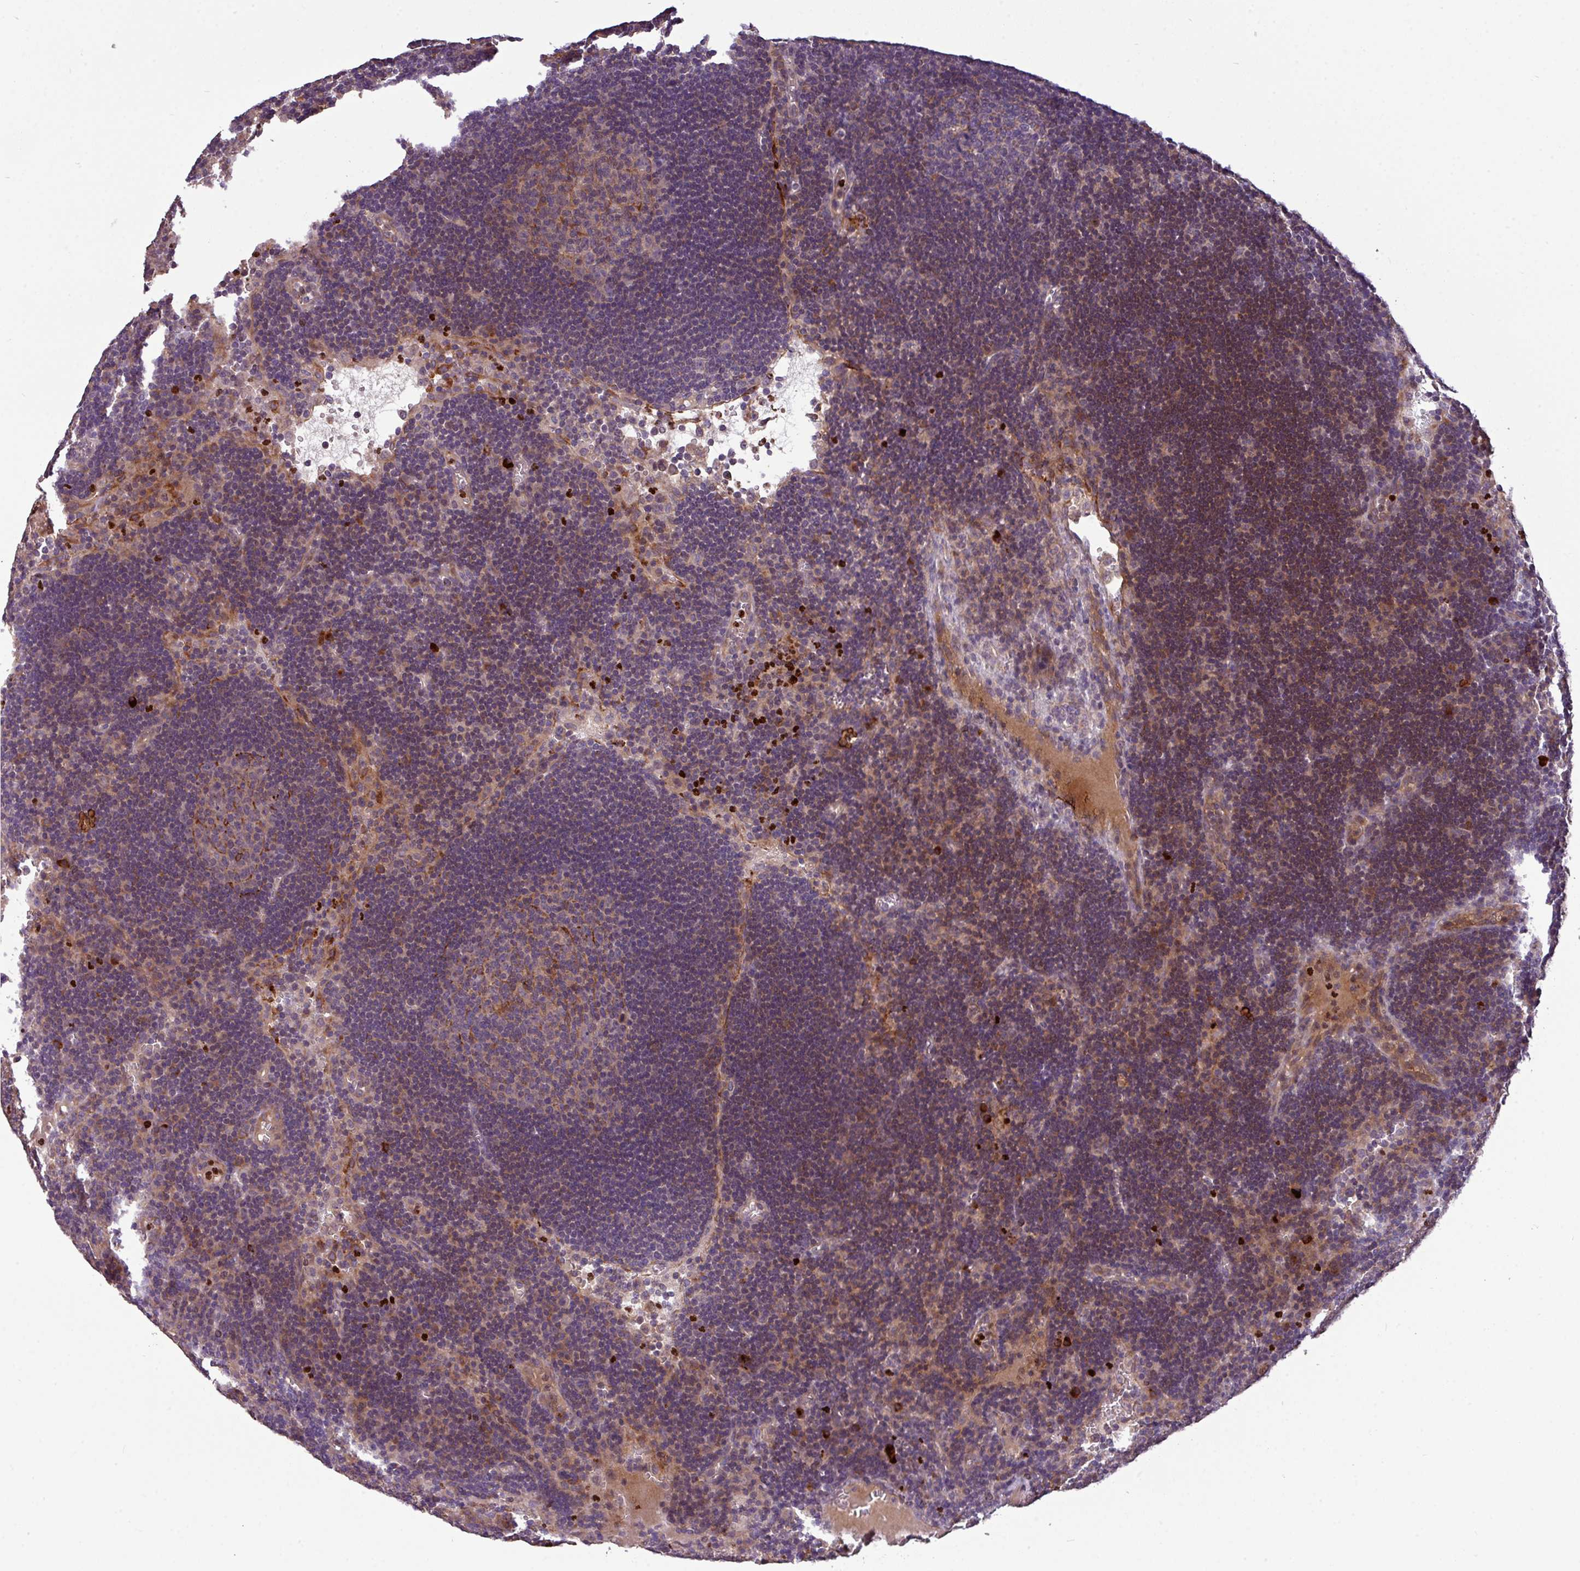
{"staining": {"intensity": "negative", "quantity": "none", "location": "none"}, "tissue": "lymph node", "cell_type": "Germinal center cells", "image_type": "normal", "snomed": [{"axis": "morphology", "description": "Normal tissue, NOS"}, {"axis": "topography", "description": "Lymph node"}], "caption": "Protein analysis of benign lymph node reveals no significant expression in germinal center cells.", "gene": "PAPLN", "patient": {"sex": "male", "age": 62}}